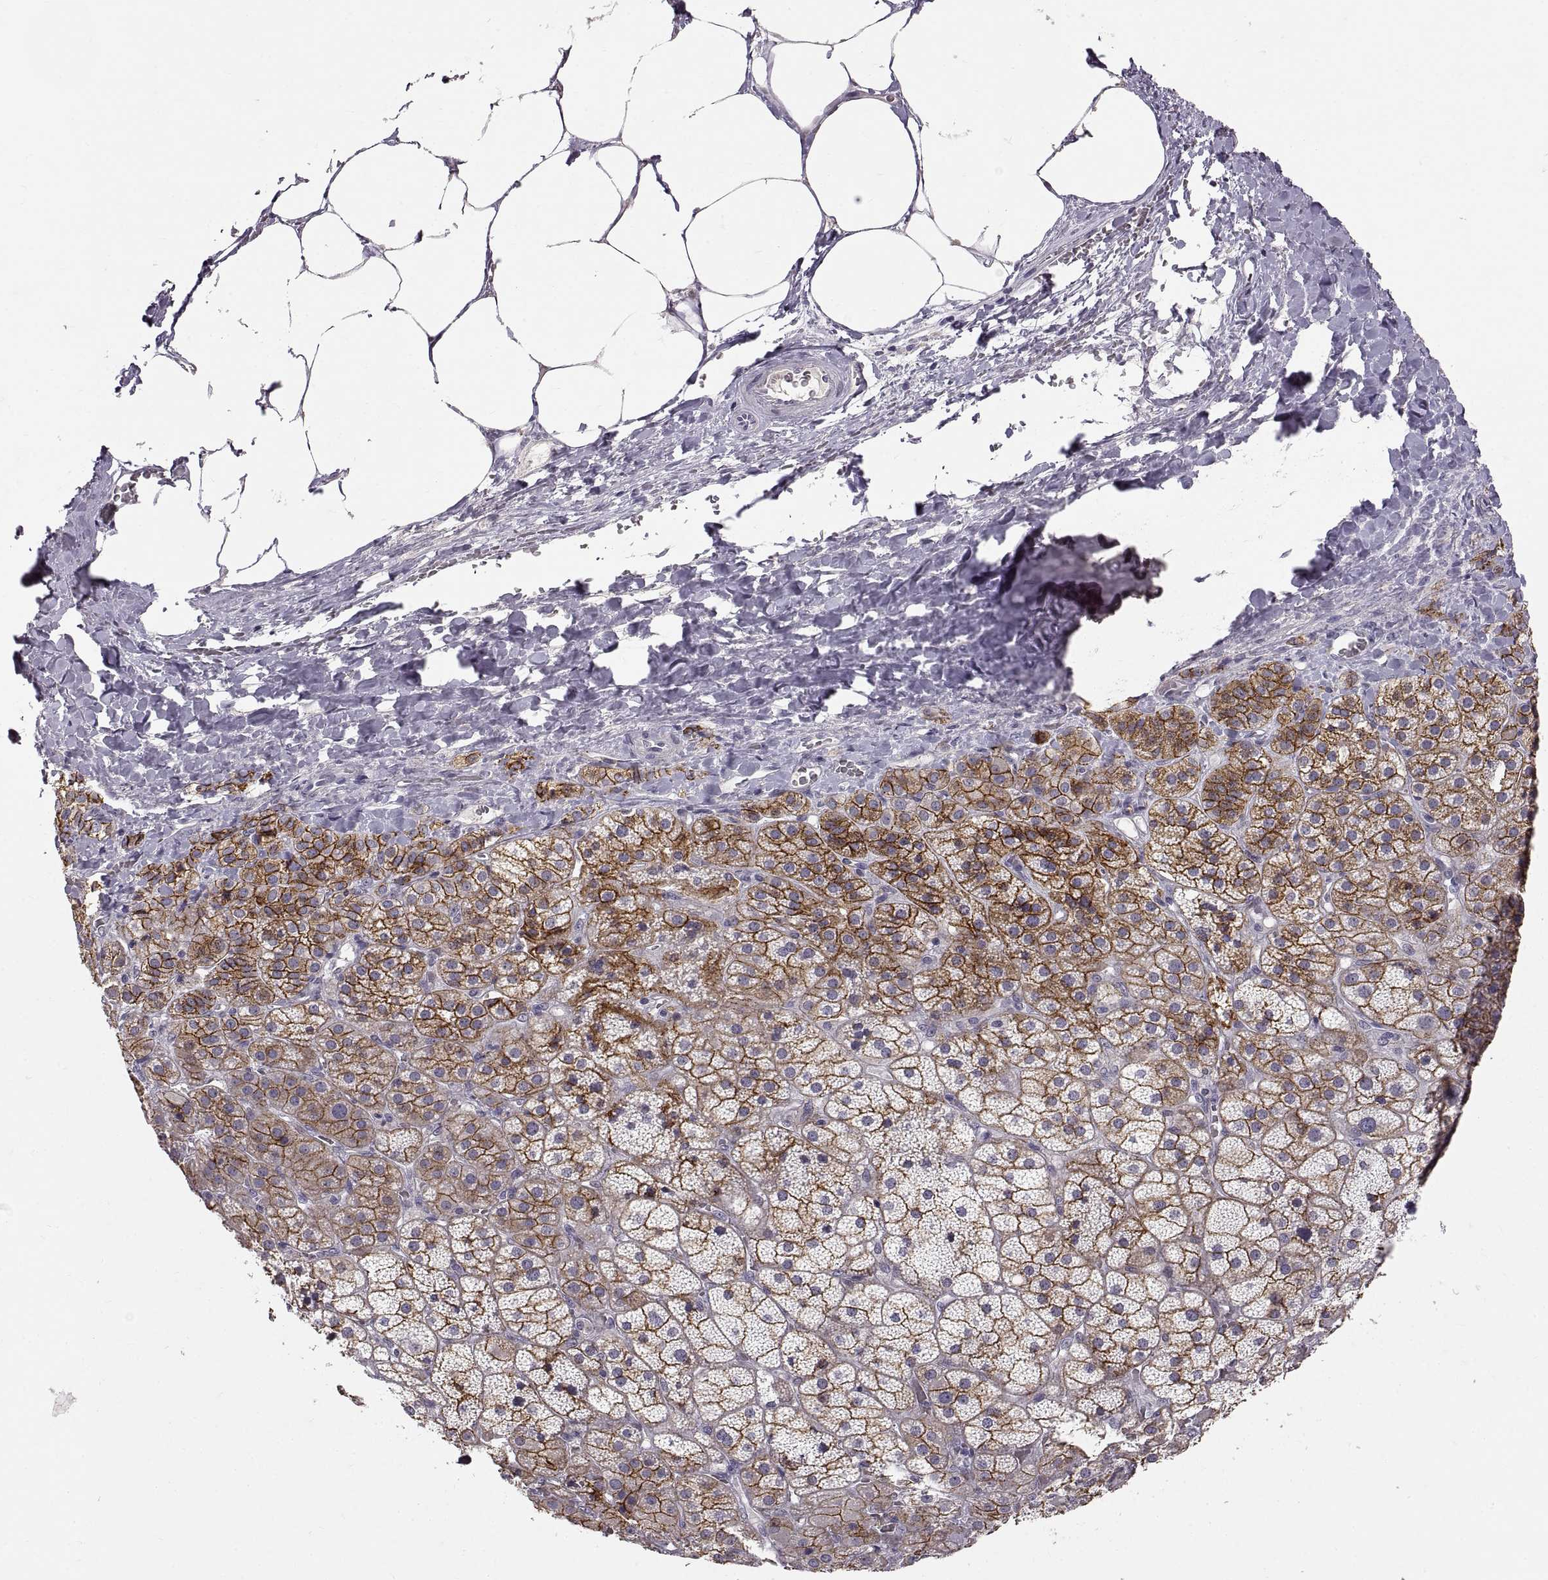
{"staining": {"intensity": "strong", "quantity": ">75%", "location": "cytoplasmic/membranous"}, "tissue": "adrenal gland", "cell_type": "Glandular cells", "image_type": "normal", "snomed": [{"axis": "morphology", "description": "Normal tissue, NOS"}, {"axis": "topography", "description": "Adrenal gland"}], "caption": "A brown stain highlights strong cytoplasmic/membranous expression of a protein in glandular cells of unremarkable human adrenal gland. (DAB (3,3'-diaminobenzidine) IHC, brown staining for protein, blue staining for nuclei).", "gene": "CDH2", "patient": {"sex": "male", "age": 57}}